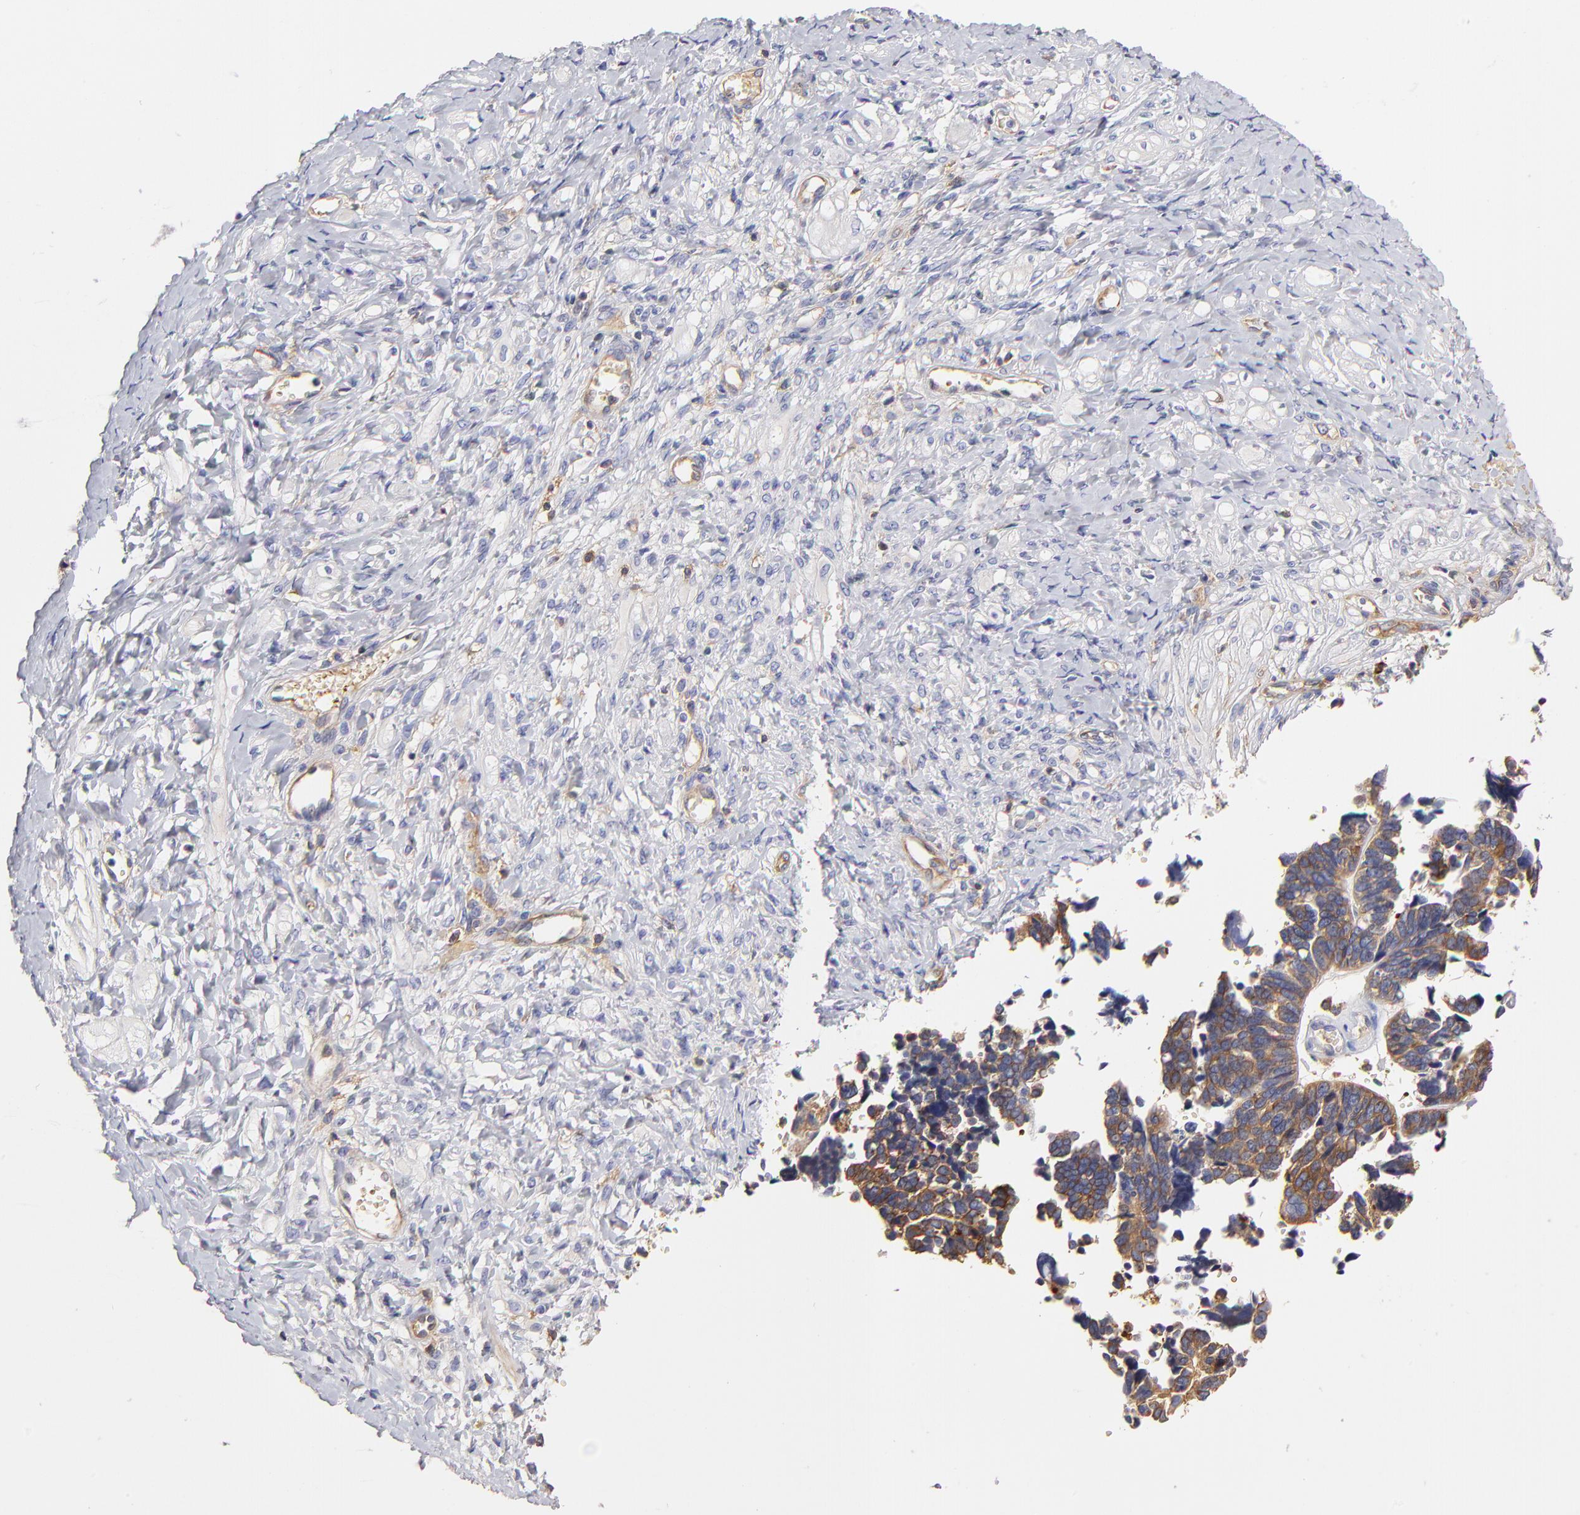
{"staining": {"intensity": "moderate", "quantity": ">75%", "location": "cytoplasmic/membranous"}, "tissue": "ovarian cancer", "cell_type": "Tumor cells", "image_type": "cancer", "snomed": [{"axis": "morphology", "description": "Cystadenocarcinoma, serous, NOS"}, {"axis": "topography", "description": "Ovary"}], "caption": "The photomicrograph shows staining of ovarian serous cystadenocarcinoma, revealing moderate cytoplasmic/membranous protein positivity (brown color) within tumor cells. Using DAB (3,3'-diaminobenzidine) (brown) and hematoxylin (blue) stains, captured at high magnification using brightfield microscopy.", "gene": "CD2AP", "patient": {"sex": "female", "age": 77}}